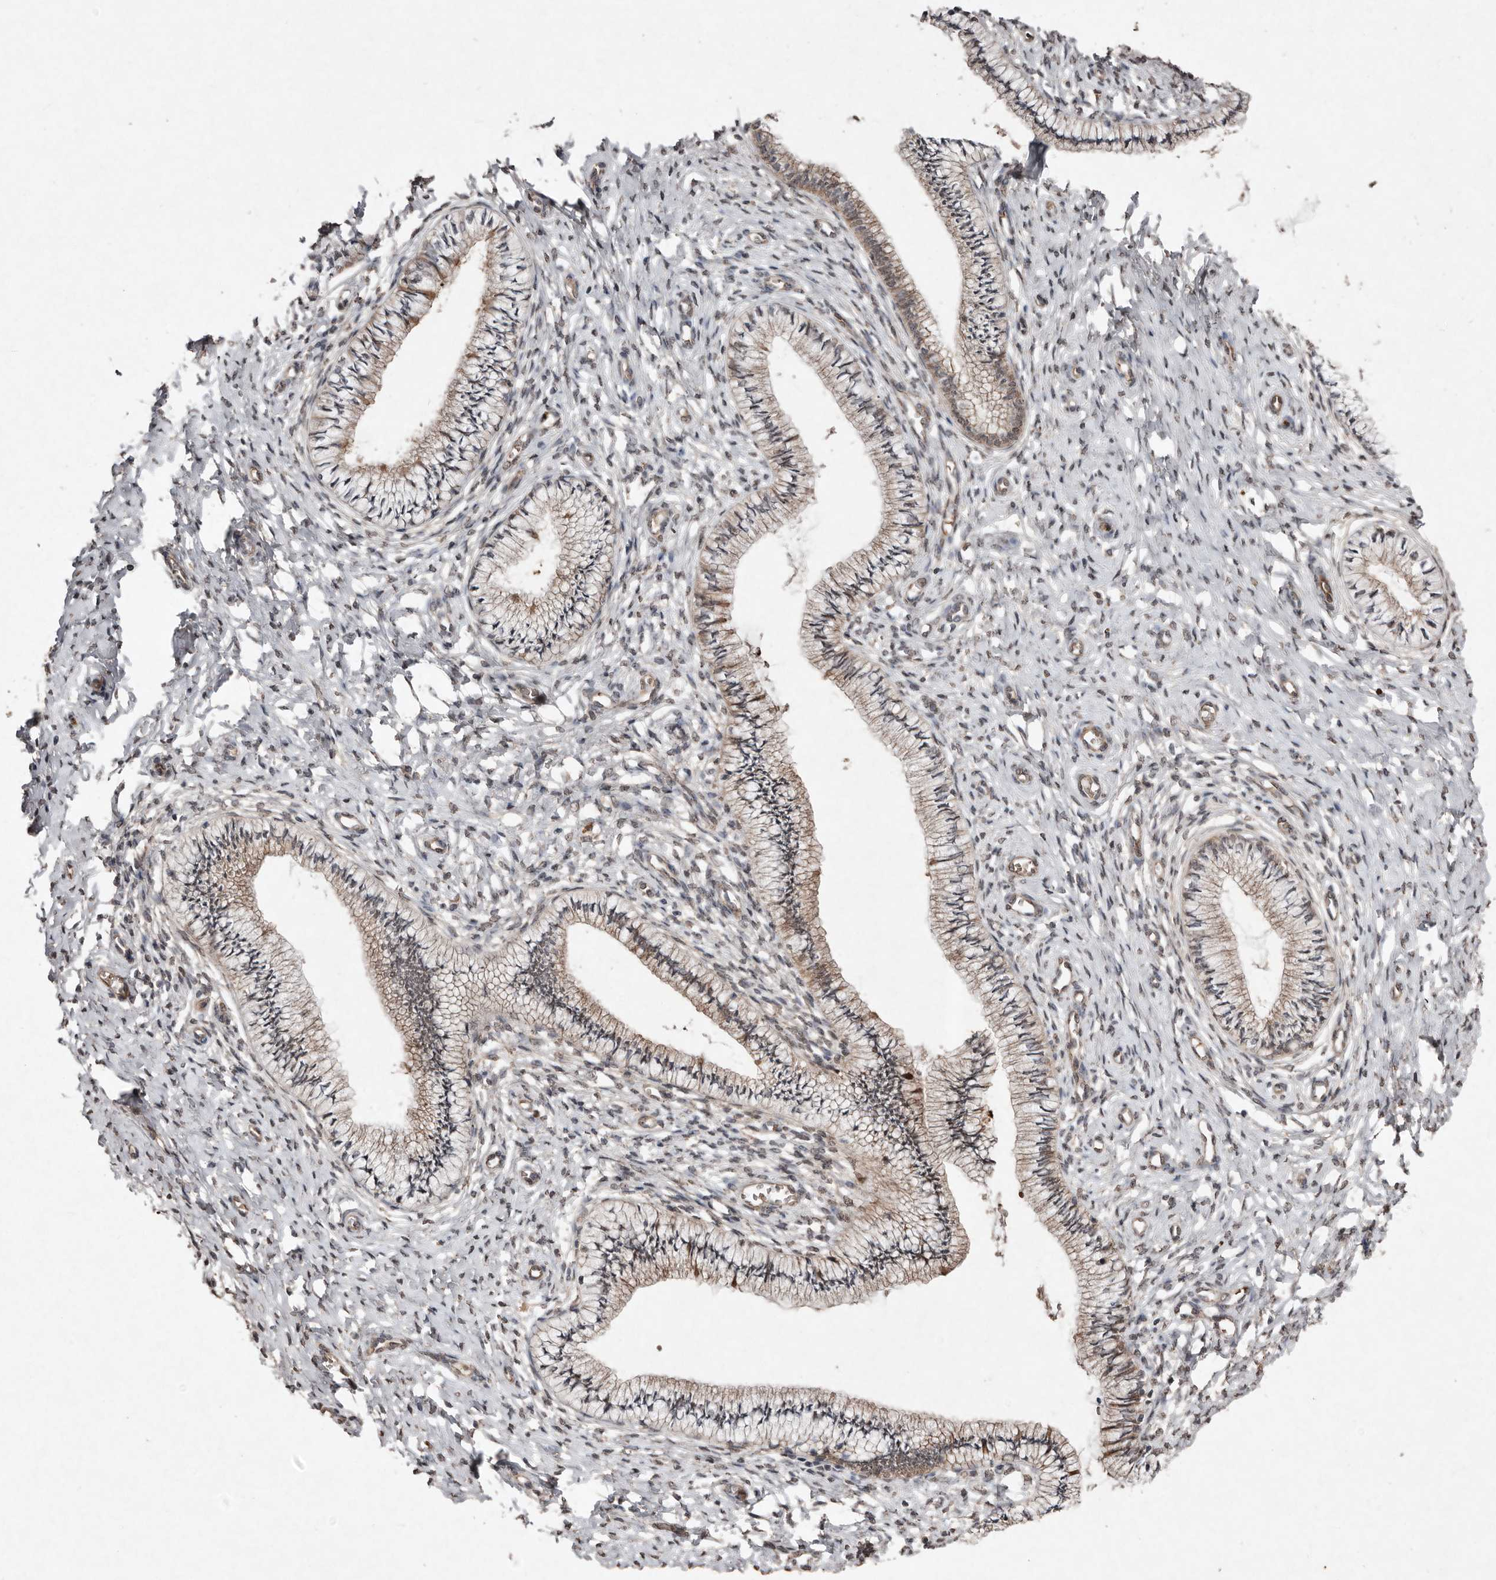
{"staining": {"intensity": "weak", "quantity": ">75%", "location": "cytoplasmic/membranous"}, "tissue": "cervix", "cell_type": "Glandular cells", "image_type": "normal", "snomed": [{"axis": "morphology", "description": "Normal tissue, NOS"}, {"axis": "topography", "description": "Cervix"}], "caption": "The histopathology image displays staining of unremarkable cervix, revealing weak cytoplasmic/membranous protein positivity (brown color) within glandular cells.", "gene": "DIP2C", "patient": {"sex": "female", "age": 36}}